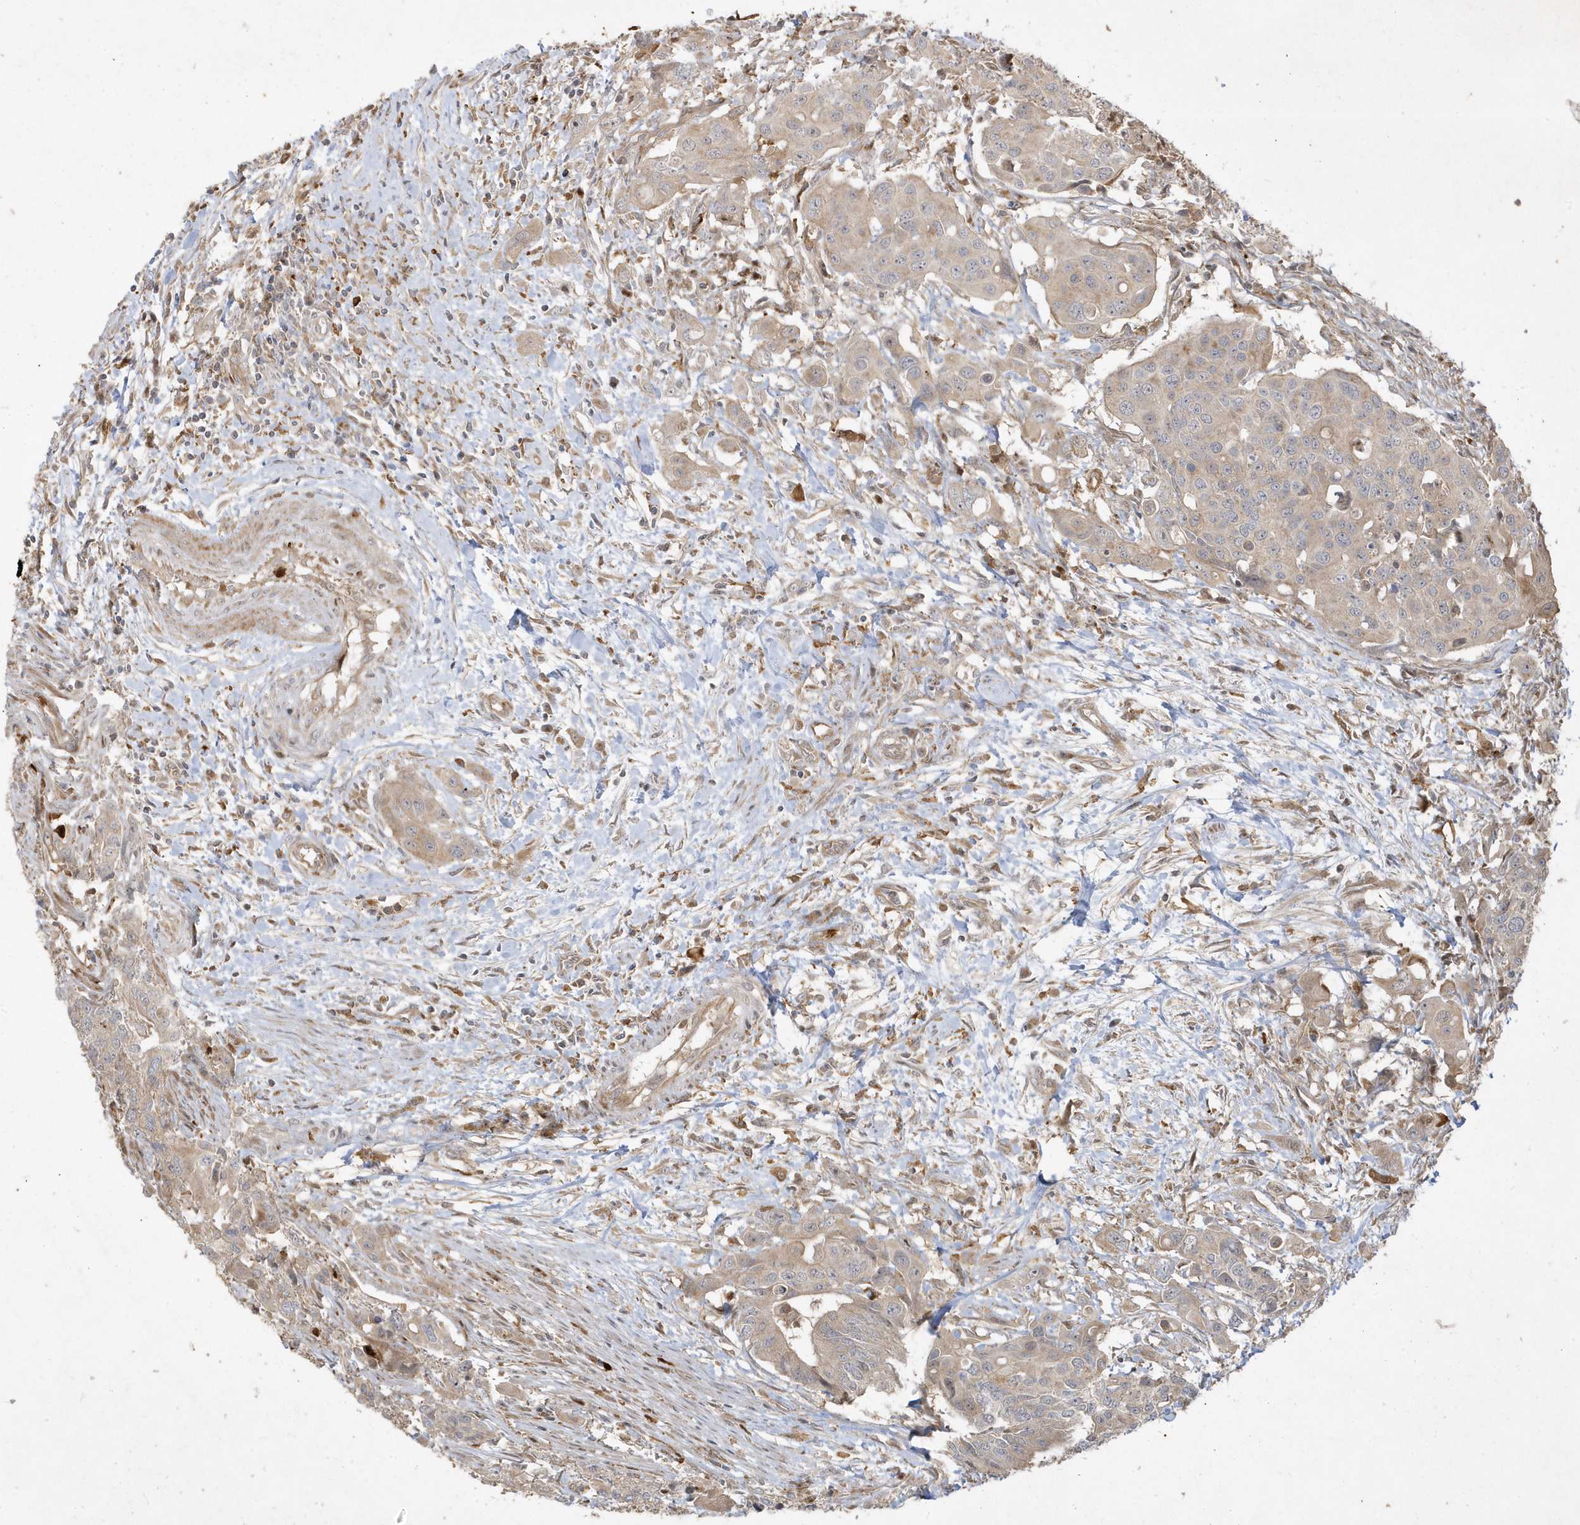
{"staining": {"intensity": "negative", "quantity": "none", "location": "none"}, "tissue": "colorectal cancer", "cell_type": "Tumor cells", "image_type": "cancer", "snomed": [{"axis": "morphology", "description": "Adenocarcinoma, NOS"}, {"axis": "topography", "description": "Colon"}], "caption": "IHC photomicrograph of human colorectal adenocarcinoma stained for a protein (brown), which displays no positivity in tumor cells.", "gene": "IFT57", "patient": {"sex": "male", "age": 77}}